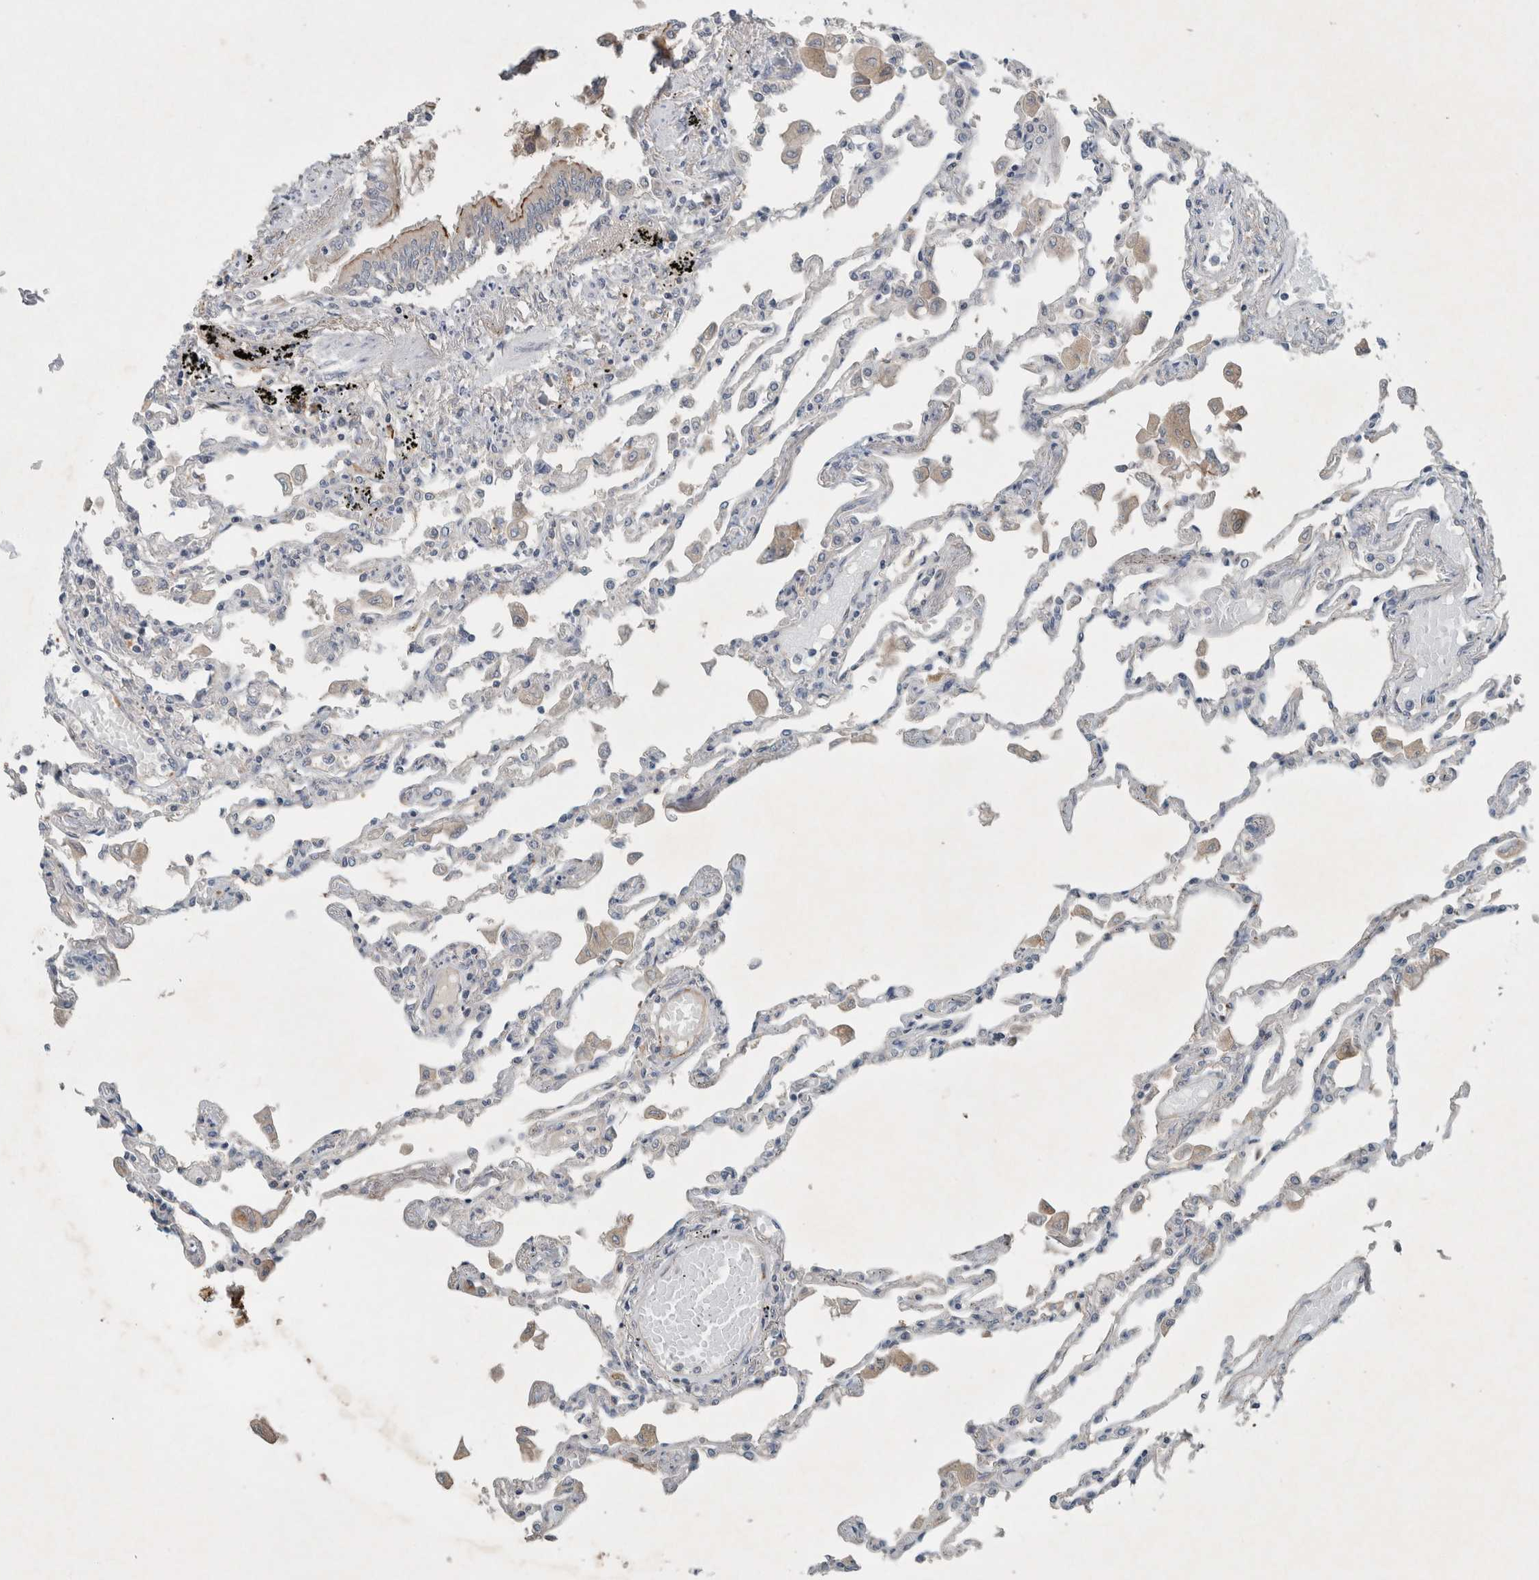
{"staining": {"intensity": "negative", "quantity": "none", "location": "none"}, "tissue": "lung", "cell_type": "Alveolar cells", "image_type": "normal", "snomed": [{"axis": "morphology", "description": "Normal tissue, NOS"}, {"axis": "topography", "description": "Bronchus"}, {"axis": "topography", "description": "Lung"}], "caption": "Immunohistochemical staining of normal human lung displays no significant expression in alveolar cells. (DAB IHC visualized using brightfield microscopy, high magnification).", "gene": "ENSG00000285245", "patient": {"sex": "female", "age": 49}}